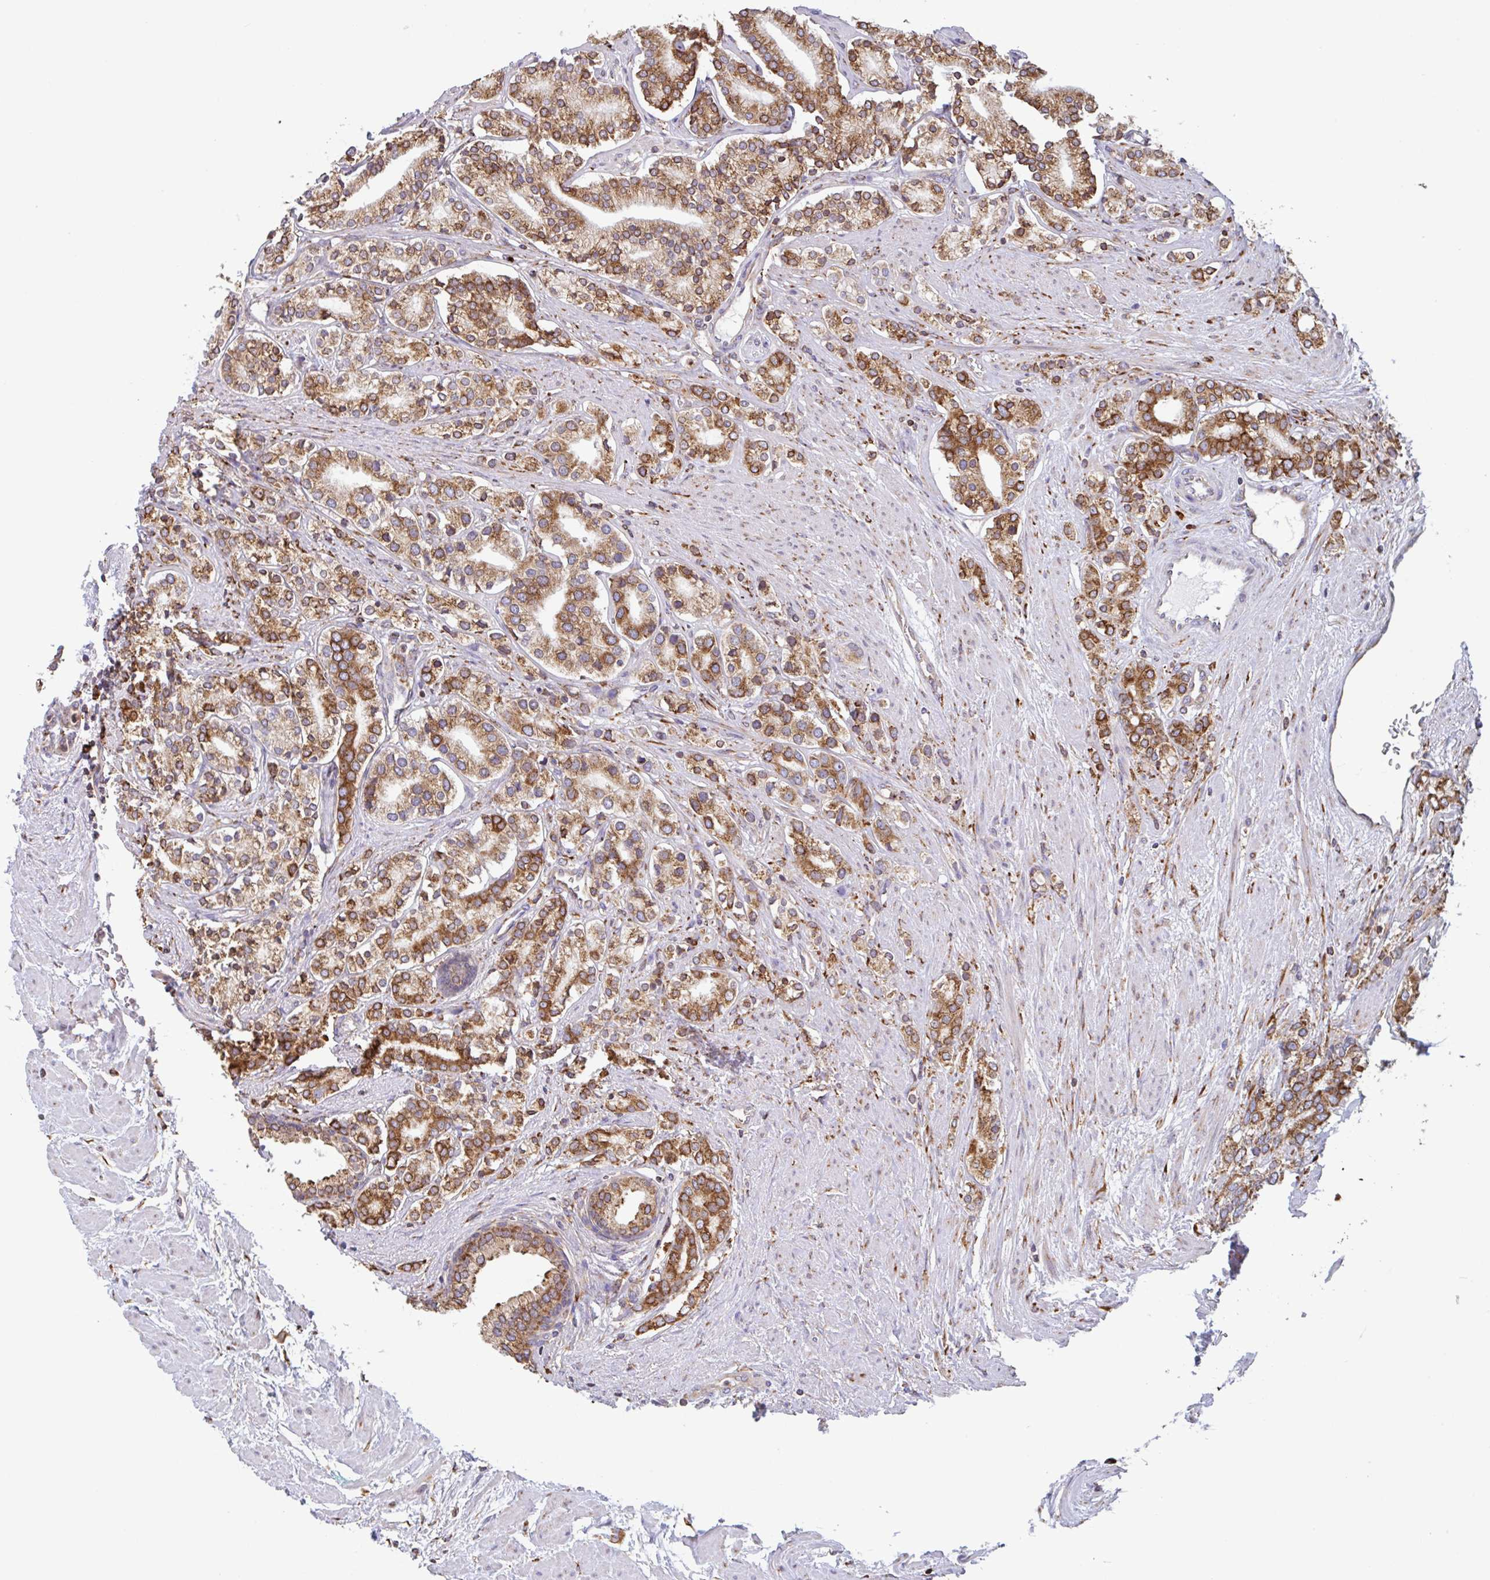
{"staining": {"intensity": "moderate", "quantity": ">75%", "location": "cytoplasmic/membranous"}, "tissue": "prostate cancer", "cell_type": "Tumor cells", "image_type": "cancer", "snomed": [{"axis": "morphology", "description": "Adenocarcinoma, High grade"}, {"axis": "topography", "description": "Prostate"}], "caption": "A medium amount of moderate cytoplasmic/membranous staining is seen in about >75% of tumor cells in prostate cancer tissue.", "gene": "DOK4", "patient": {"sex": "male", "age": 58}}